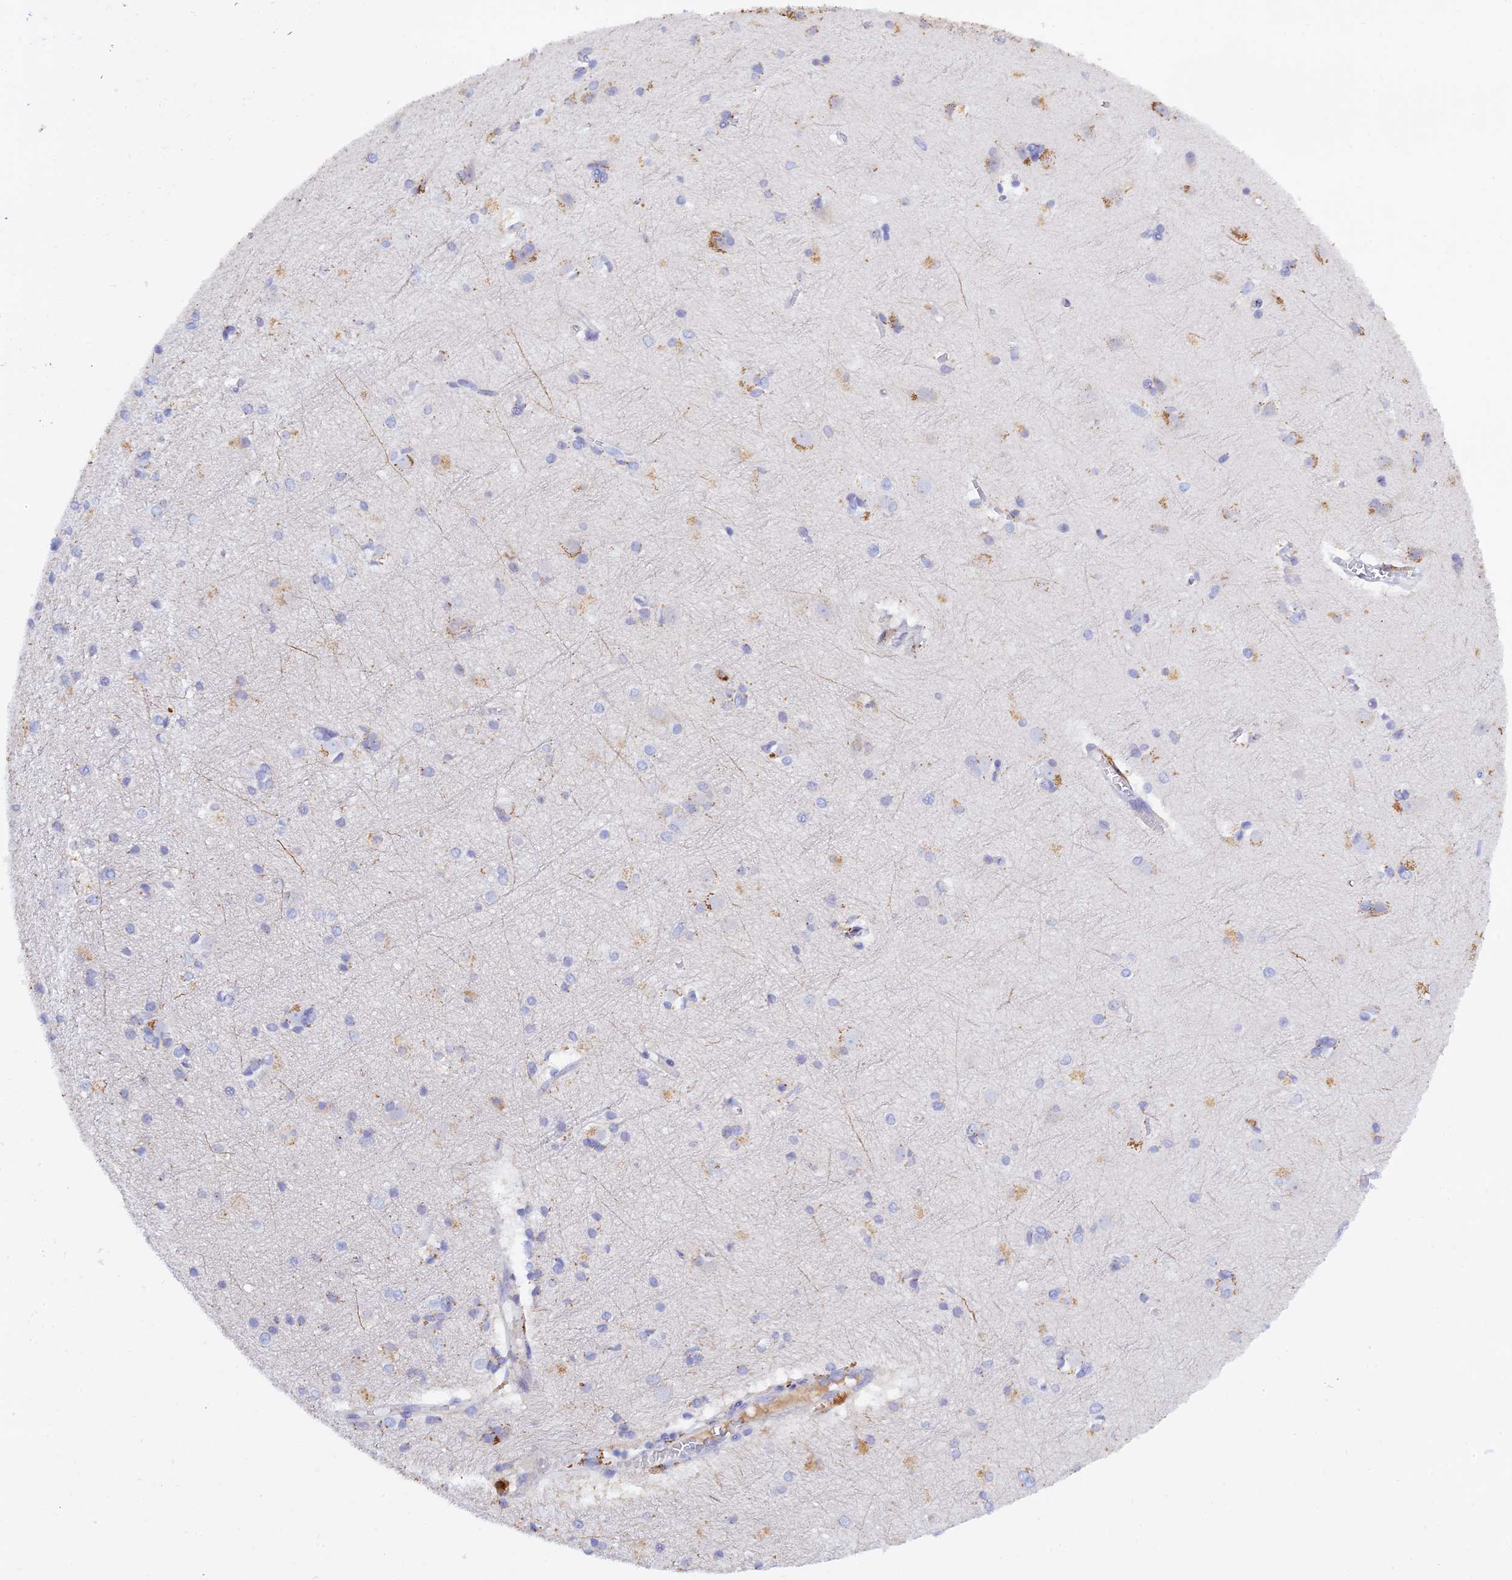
{"staining": {"intensity": "negative", "quantity": "none", "location": "none"}, "tissue": "cerebral cortex", "cell_type": "Endothelial cells", "image_type": "normal", "snomed": [{"axis": "morphology", "description": "Normal tissue, NOS"}, {"axis": "topography", "description": "Cerebral cortex"}], "caption": "Immunohistochemistry image of unremarkable cerebral cortex stained for a protein (brown), which exhibits no staining in endothelial cells. (Immunohistochemistry (ihc), brightfield microscopy, high magnification).", "gene": "RPGRIP1L", "patient": {"sex": "male", "age": 54}}